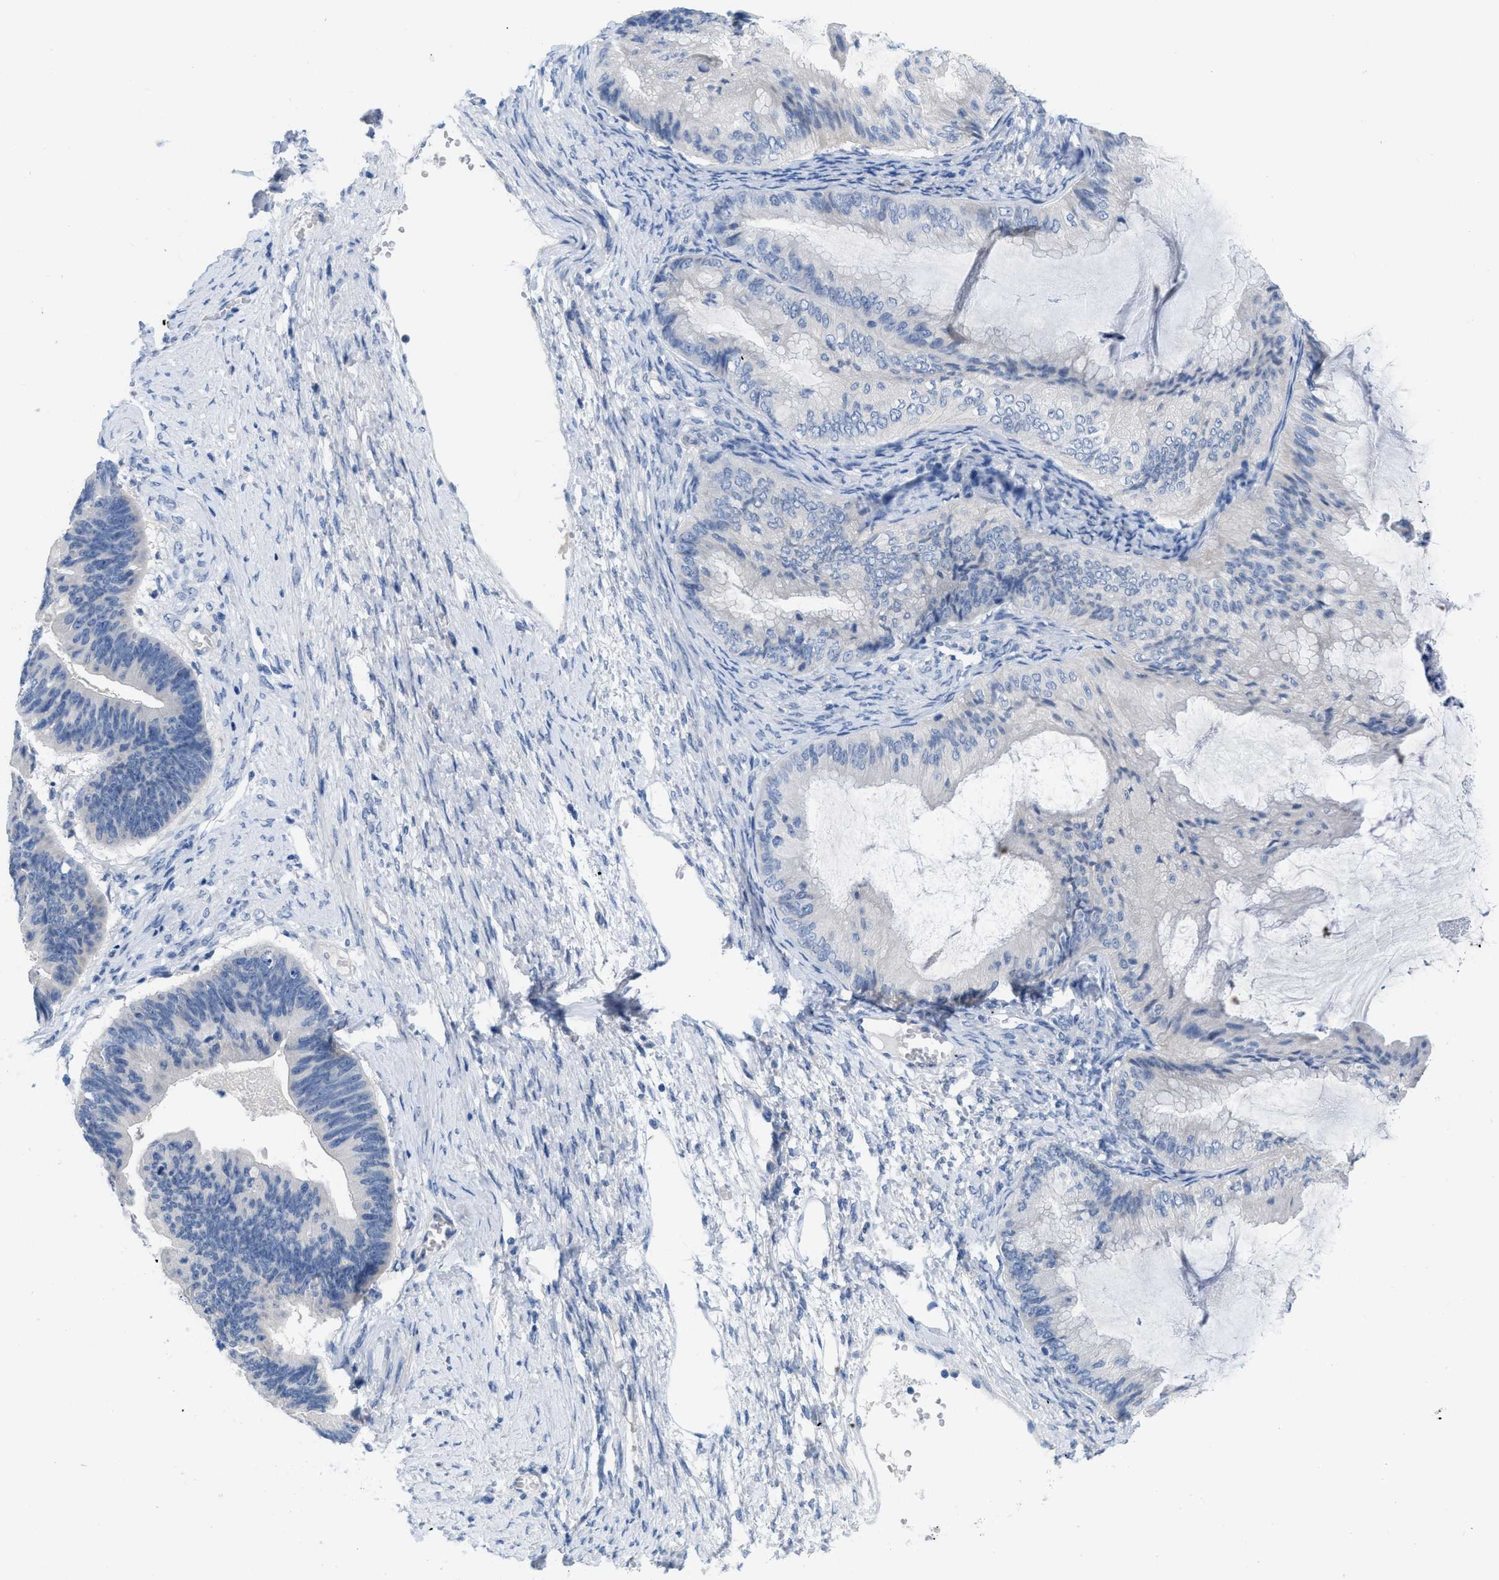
{"staining": {"intensity": "negative", "quantity": "none", "location": "none"}, "tissue": "ovarian cancer", "cell_type": "Tumor cells", "image_type": "cancer", "snomed": [{"axis": "morphology", "description": "Cystadenocarcinoma, mucinous, NOS"}, {"axis": "topography", "description": "Ovary"}], "caption": "The histopathology image displays no significant positivity in tumor cells of ovarian cancer.", "gene": "PYY", "patient": {"sex": "female", "age": 61}}